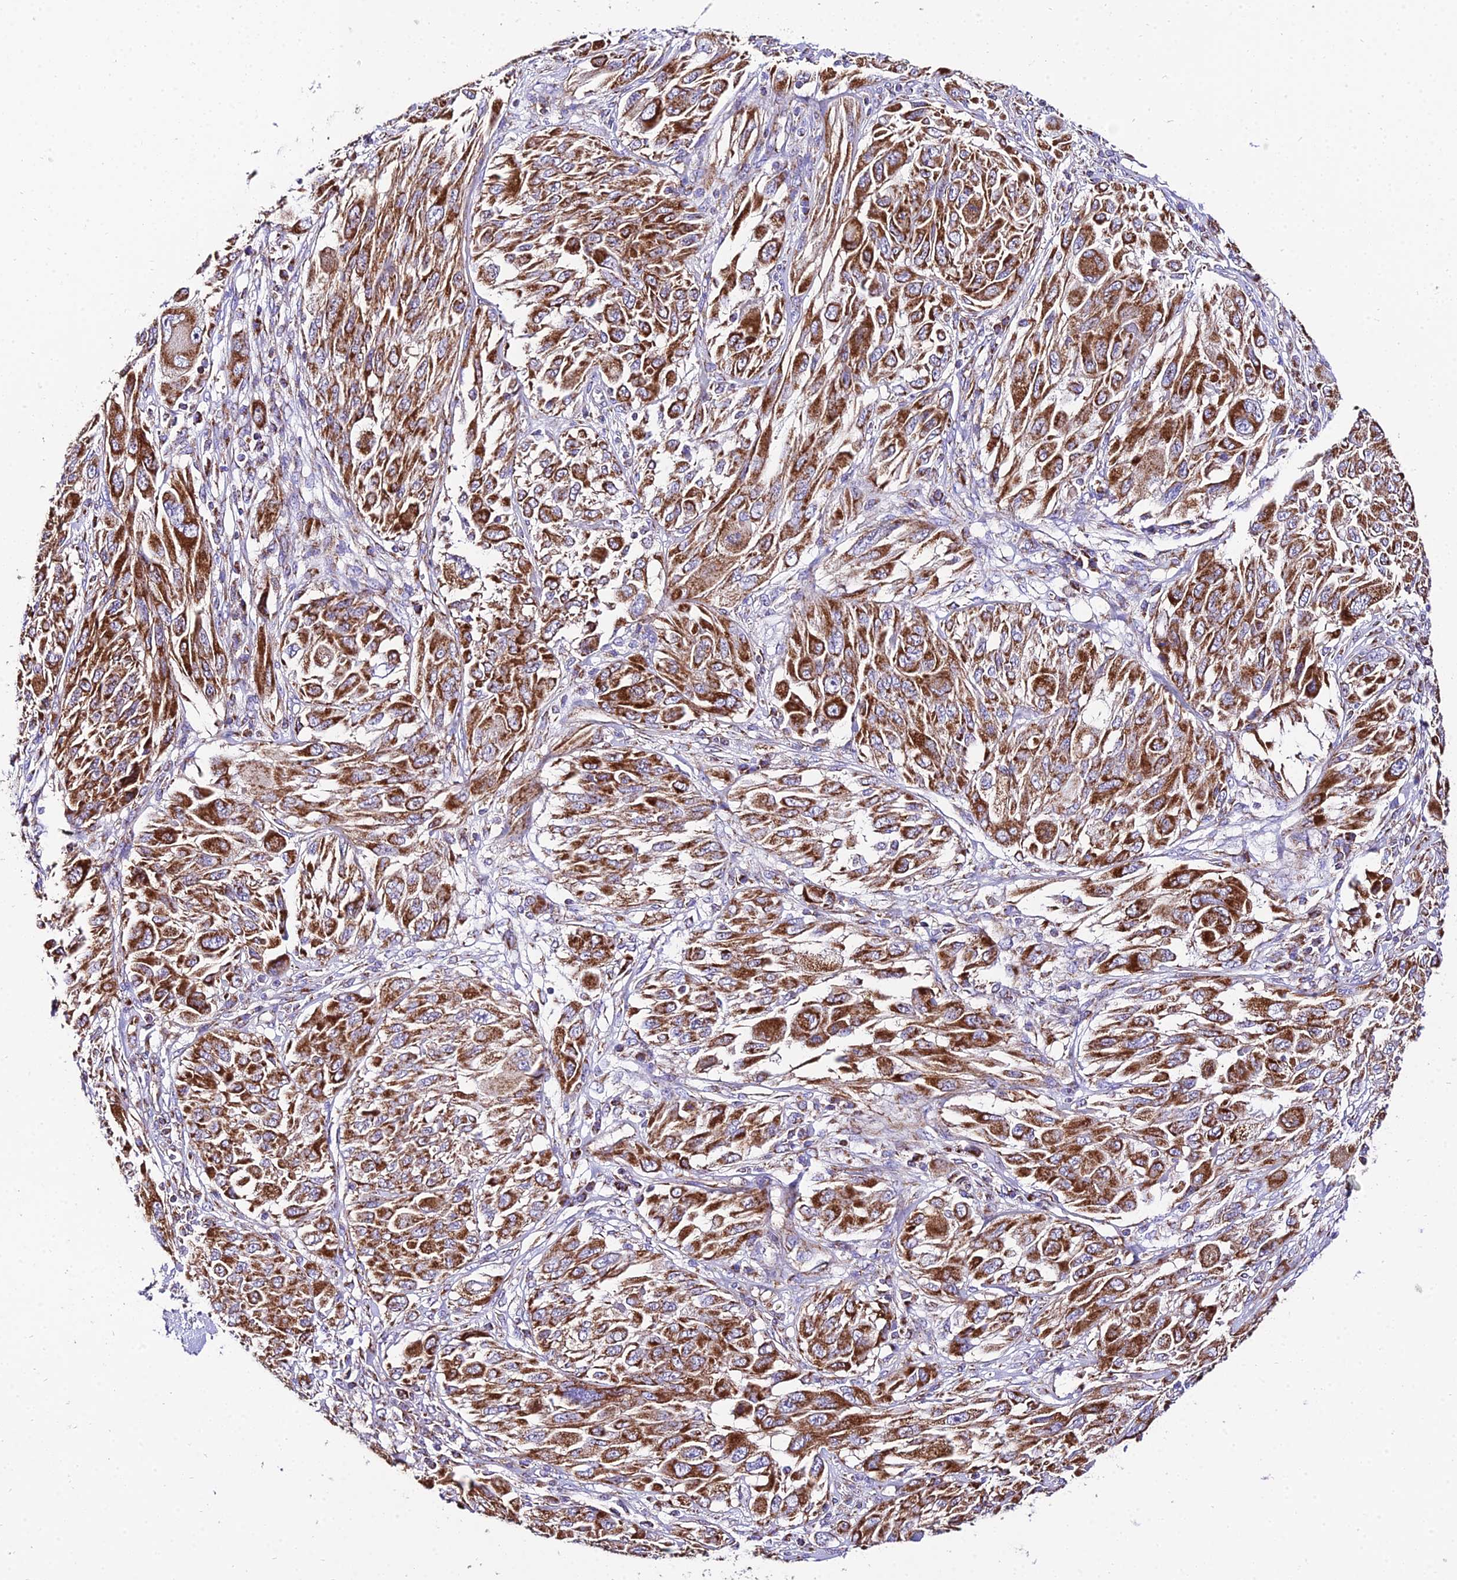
{"staining": {"intensity": "strong", "quantity": ">75%", "location": "cytoplasmic/membranous"}, "tissue": "melanoma", "cell_type": "Tumor cells", "image_type": "cancer", "snomed": [{"axis": "morphology", "description": "Malignant melanoma, NOS"}, {"axis": "topography", "description": "Skin"}], "caption": "This micrograph shows immunohistochemistry (IHC) staining of malignant melanoma, with high strong cytoplasmic/membranous staining in approximately >75% of tumor cells.", "gene": "OCIAD1", "patient": {"sex": "female", "age": 91}}